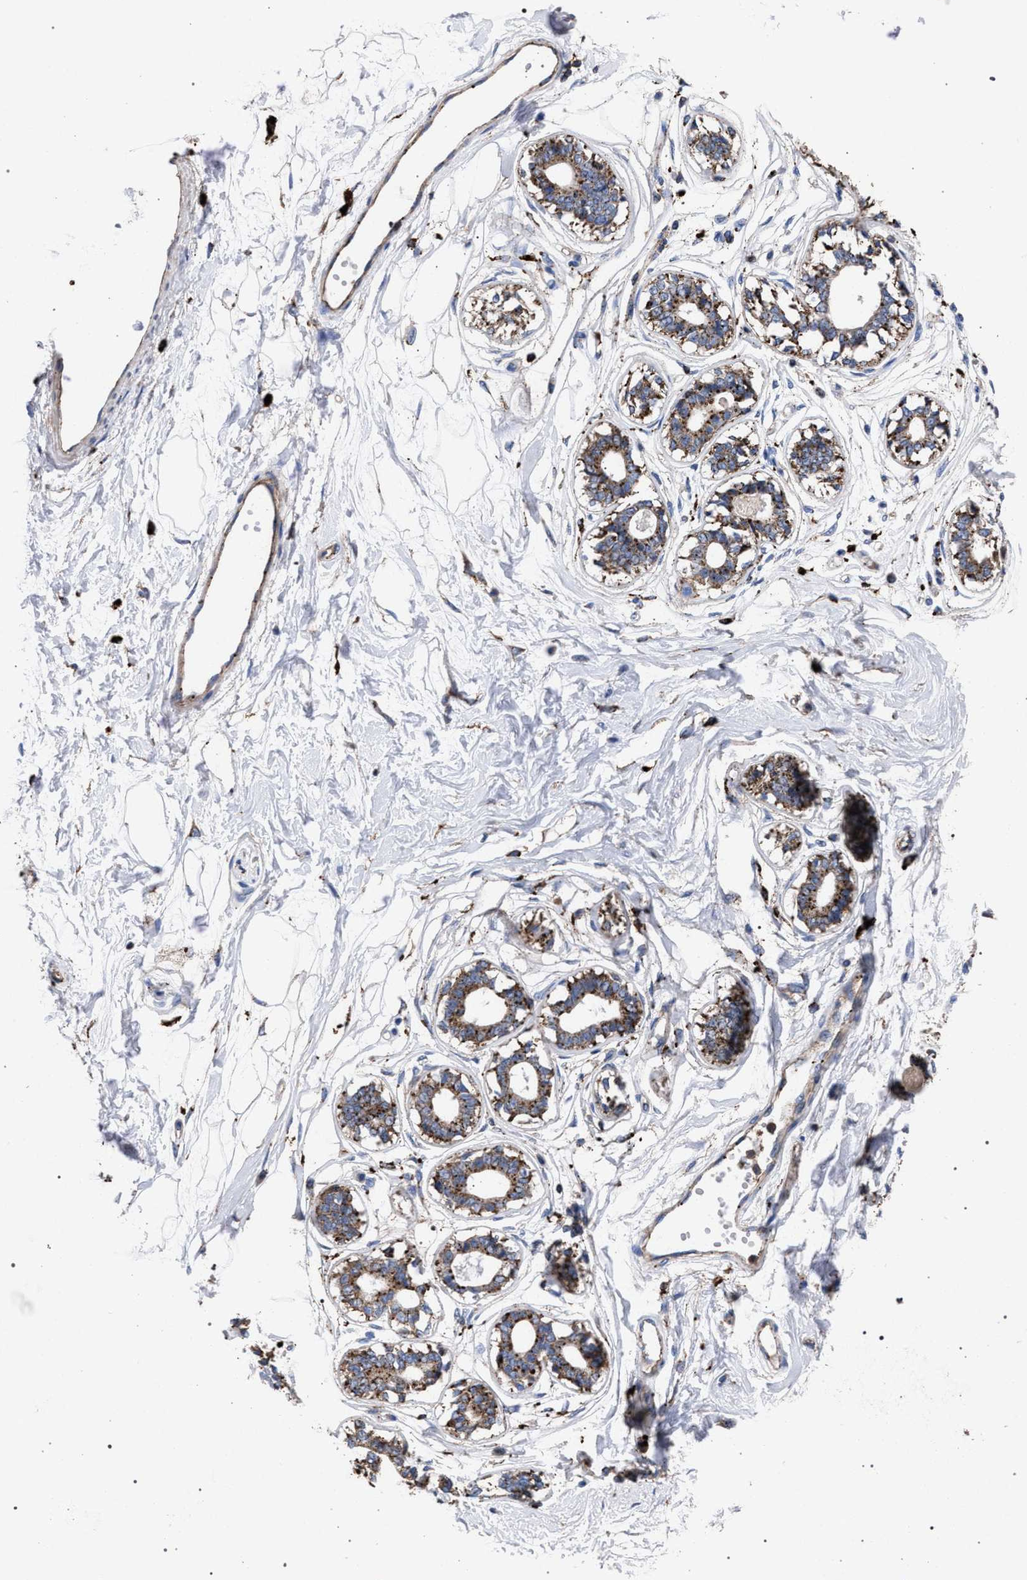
{"staining": {"intensity": "negative", "quantity": "none", "location": "none"}, "tissue": "breast", "cell_type": "Adipocytes", "image_type": "normal", "snomed": [{"axis": "morphology", "description": "Normal tissue, NOS"}, {"axis": "topography", "description": "Breast"}], "caption": "A high-resolution image shows immunohistochemistry staining of benign breast, which exhibits no significant expression in adipocytes. Brightfield microscopy of immunohistochemistry (IHC) stained with DAB (3,3'-diaminobenzidine) (brown) and hematoxylin (blue), captured at high magnification.", "gene": "PPT1", "patient": {"sex": "female", "age": 45}}